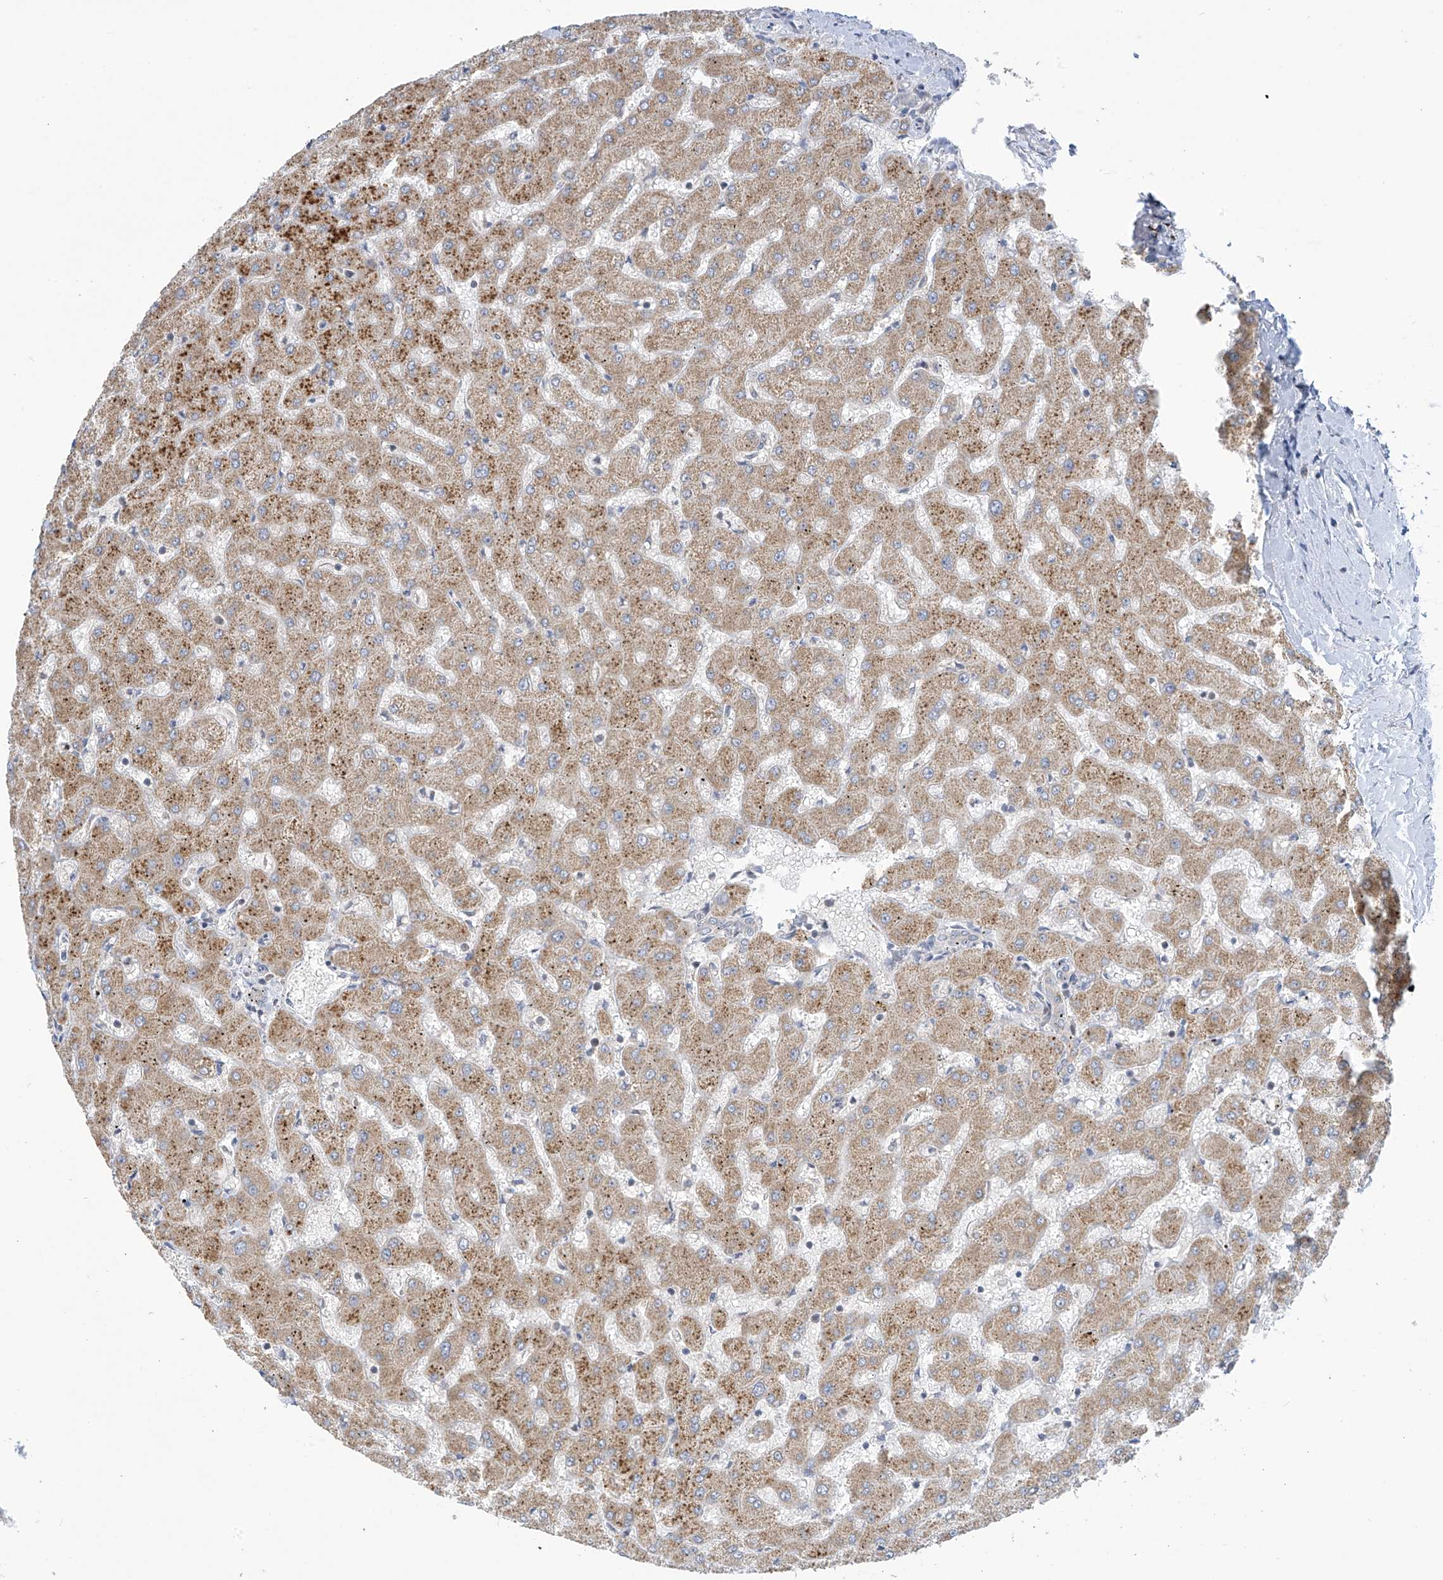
{"staining": {"intensity": "weak", "quantity": "<25%", "location": "cytoplasmic/membranous"}, "tissue": "liver", "cell_type": "Cholangiocytes", "image_type": "normal", "snomed": [{"axis": "morphology", "description": "Normal tissue, NOS"}, {"axis": "topography", "description": "Liver"}], "caption": "Unremarkable liver was stained to show a protein in brown. There is no significant positivity in cholangiocytes.", "gene": "SCGB1D2", "patient": {"sex": "female", "age": 63}}